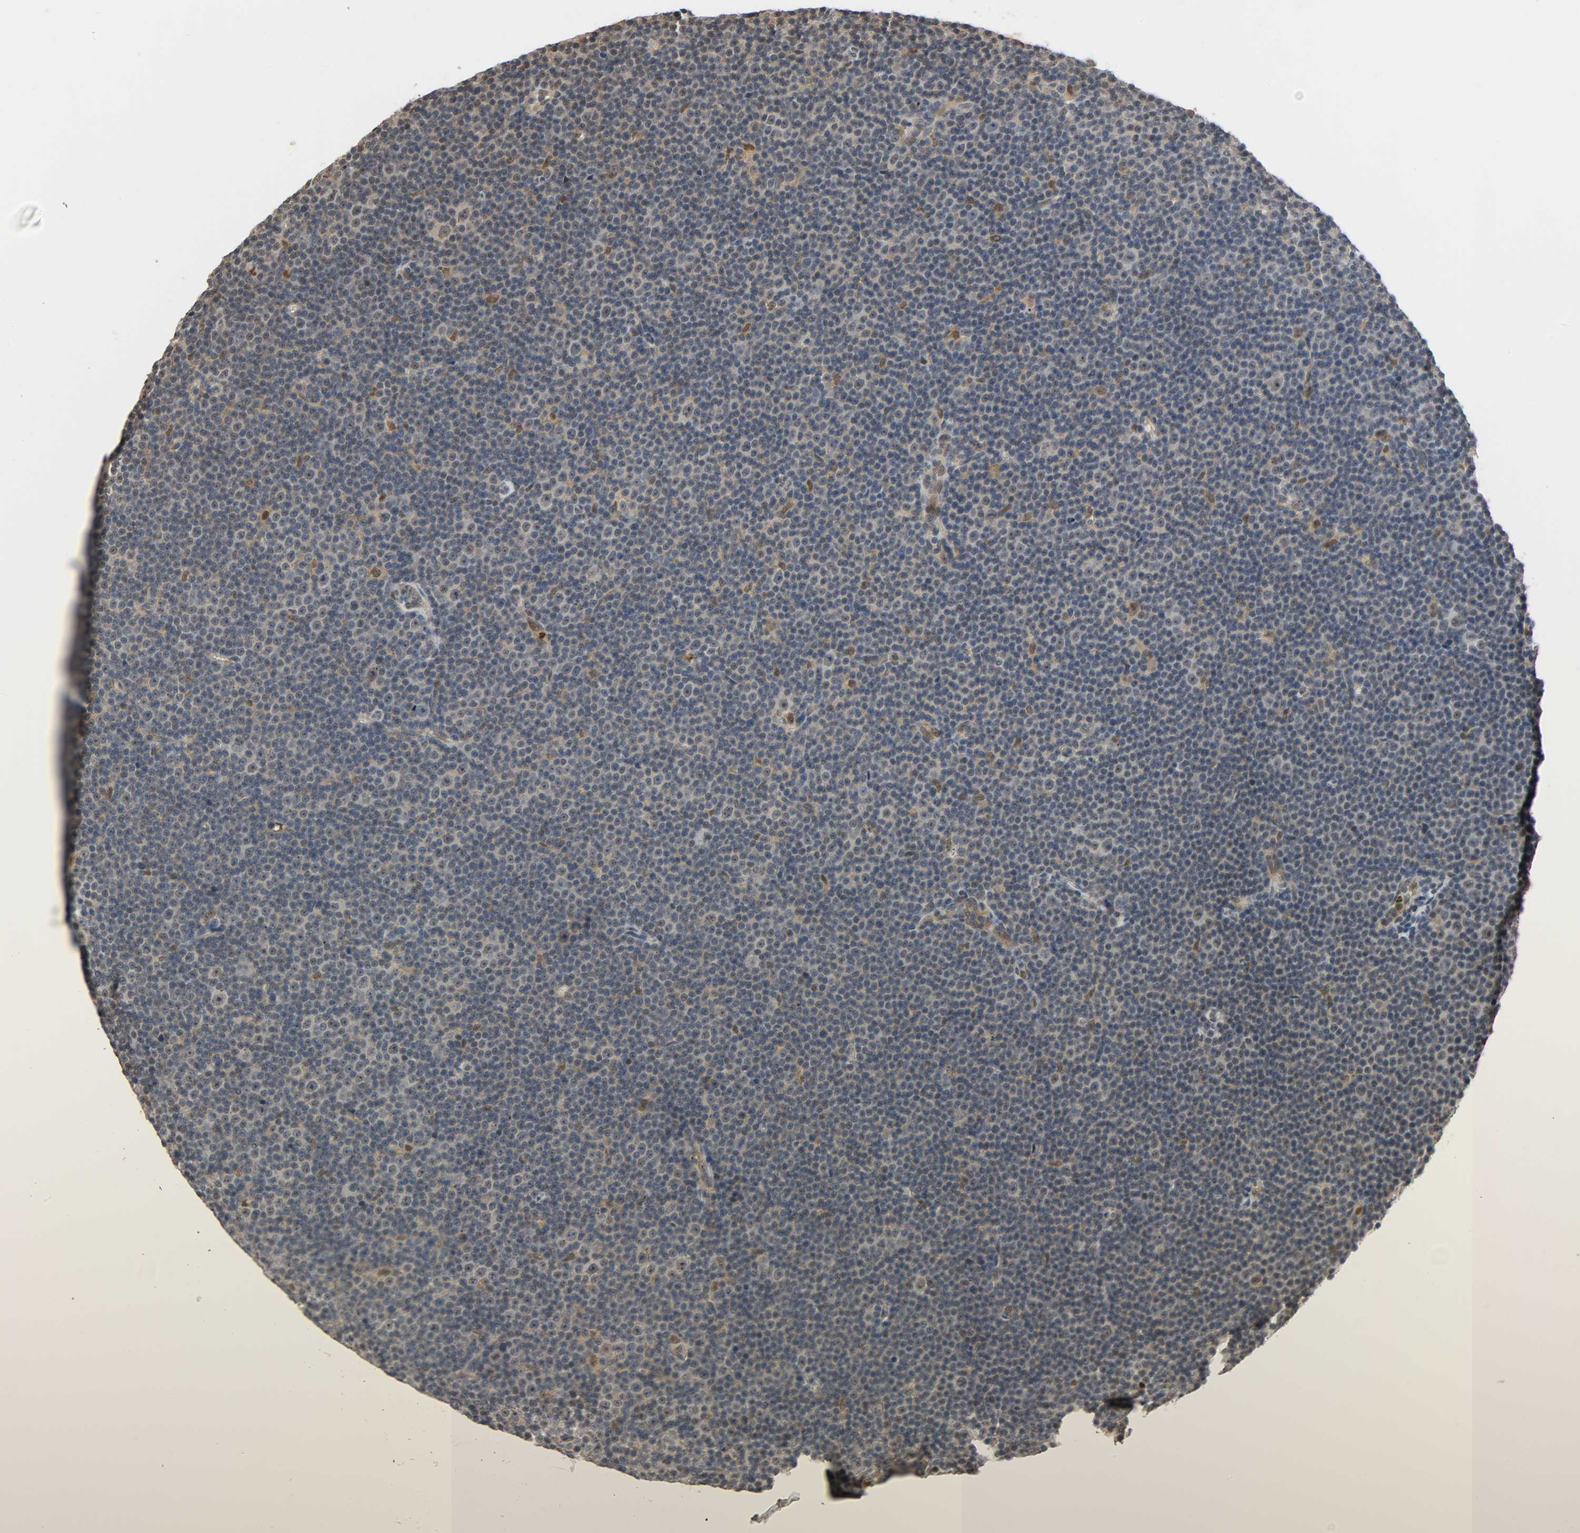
{"staining": {"intensity": "moderate", "quantity": "<25%", "location": "cytoplasmic/membranous,nuclear"}, "tissue": "lymphoma", "cell_type": "Tumor cells", "image_type": "cancer", "snomed": [{"axis": "morphology", "description": "Malignant lymphoma, non-Hodgkin's type, Low grade"}, {"axis": "topography", "description": "Lymph node"}], "caption": "Protein expression by IHC reveals moderate cytoplasmic/membranous and nuclear expression in approximately <25% of tumor cells in malignant lymphoma, non-Hodgkin's type (low-grade).", "gene": "ZFPM2", "patient": {"sex": "female", "age": 67}}